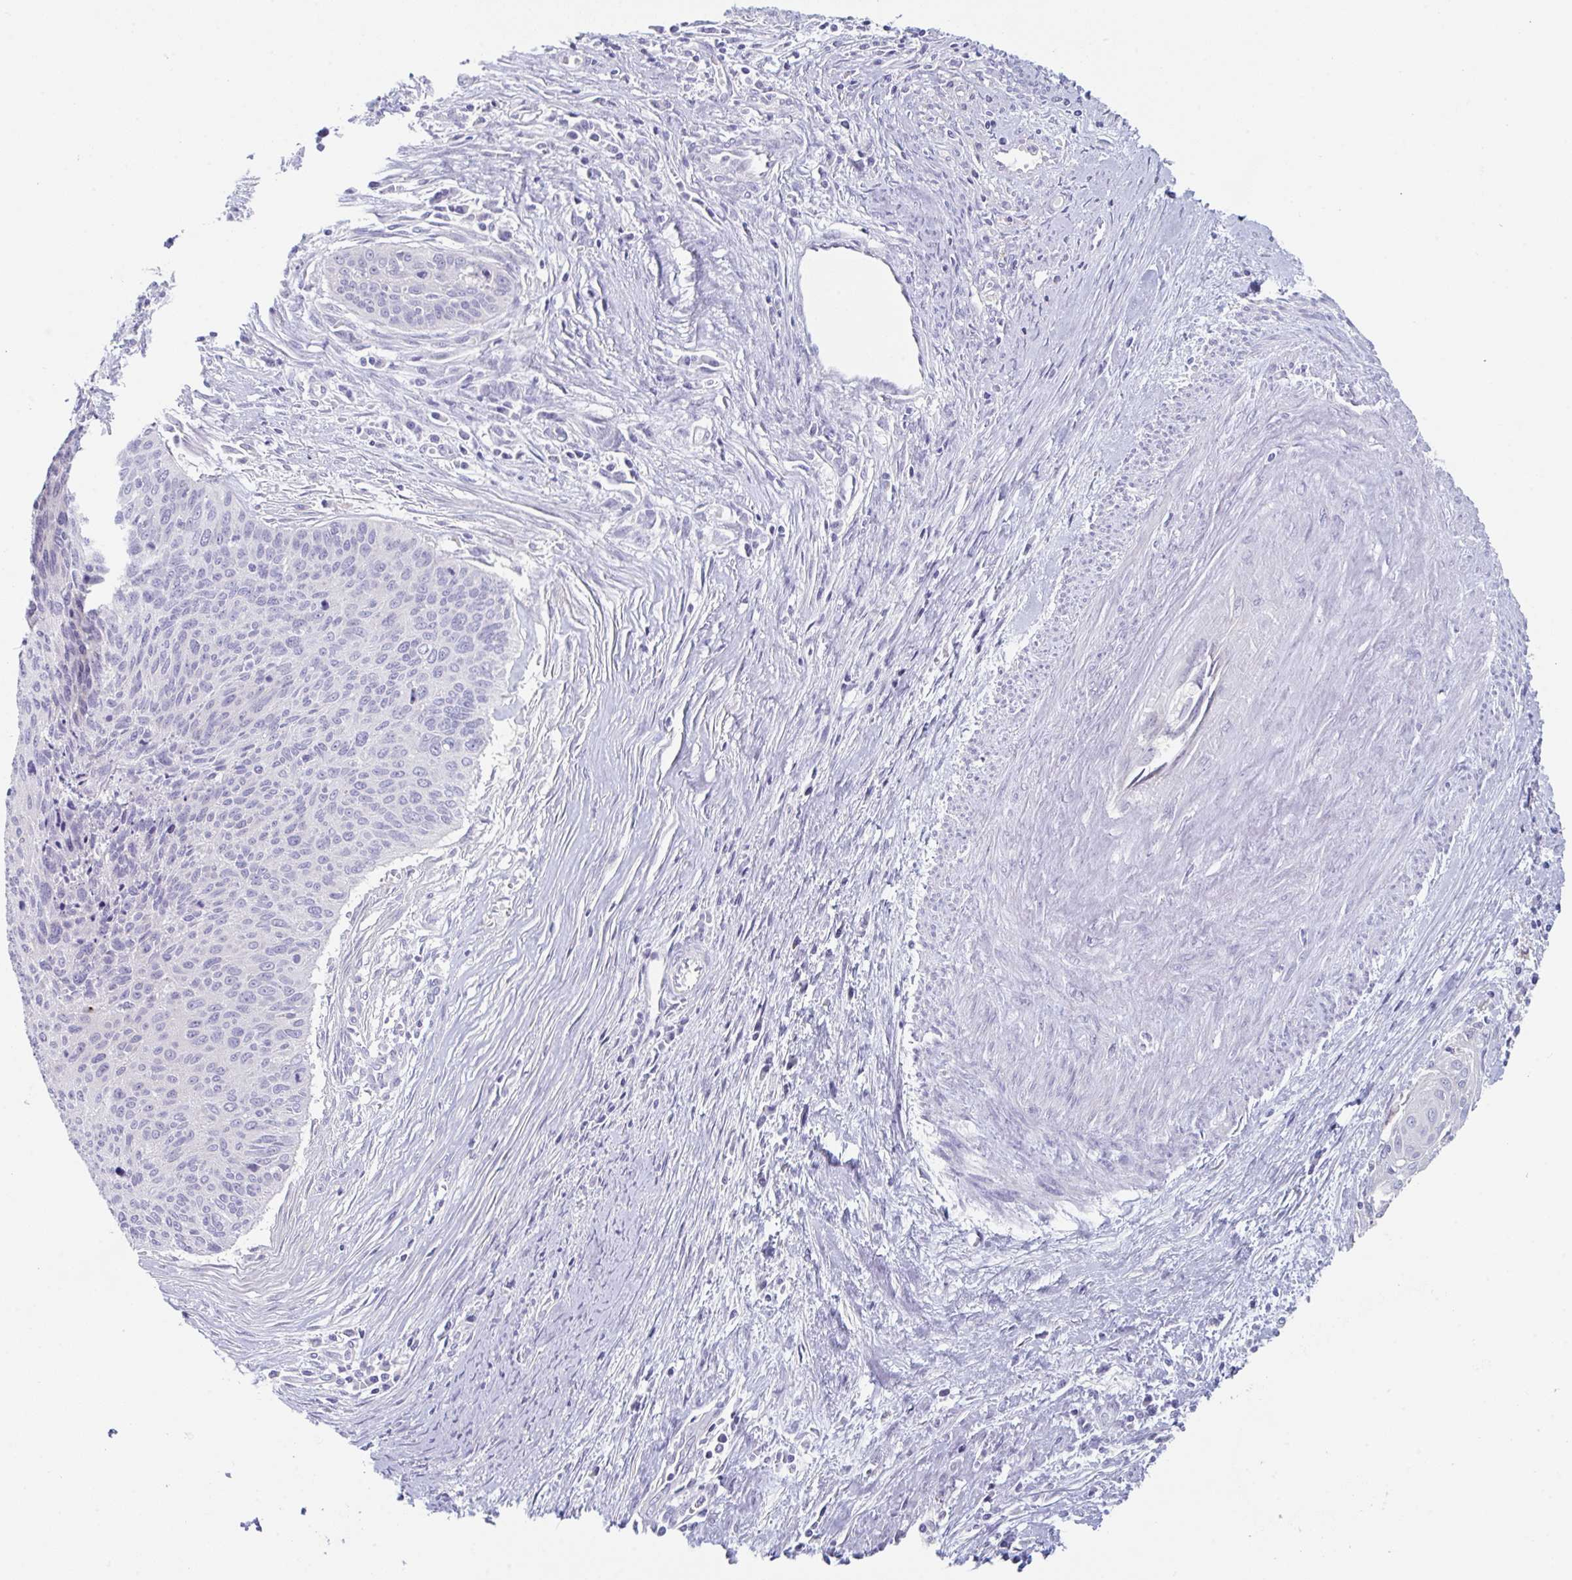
{"staining": {"intensity": "negative", "quantity": "none", "location": "none"}, "tissue": "cervical cancer", "cell_type": "Tumor cells", "image_type": "cancer", "snomed": [{"axis": "morphology", "description": "Squamous cell carcinoma, NOS"}, {"axis": "topography", "description": "Cervix"}], "caption": "Immunohistochemistry of human cervical cancer reveals no staining in tumor cells.", "gene": "PTPRD", "patient": {"sex": "female", "age": 55}}